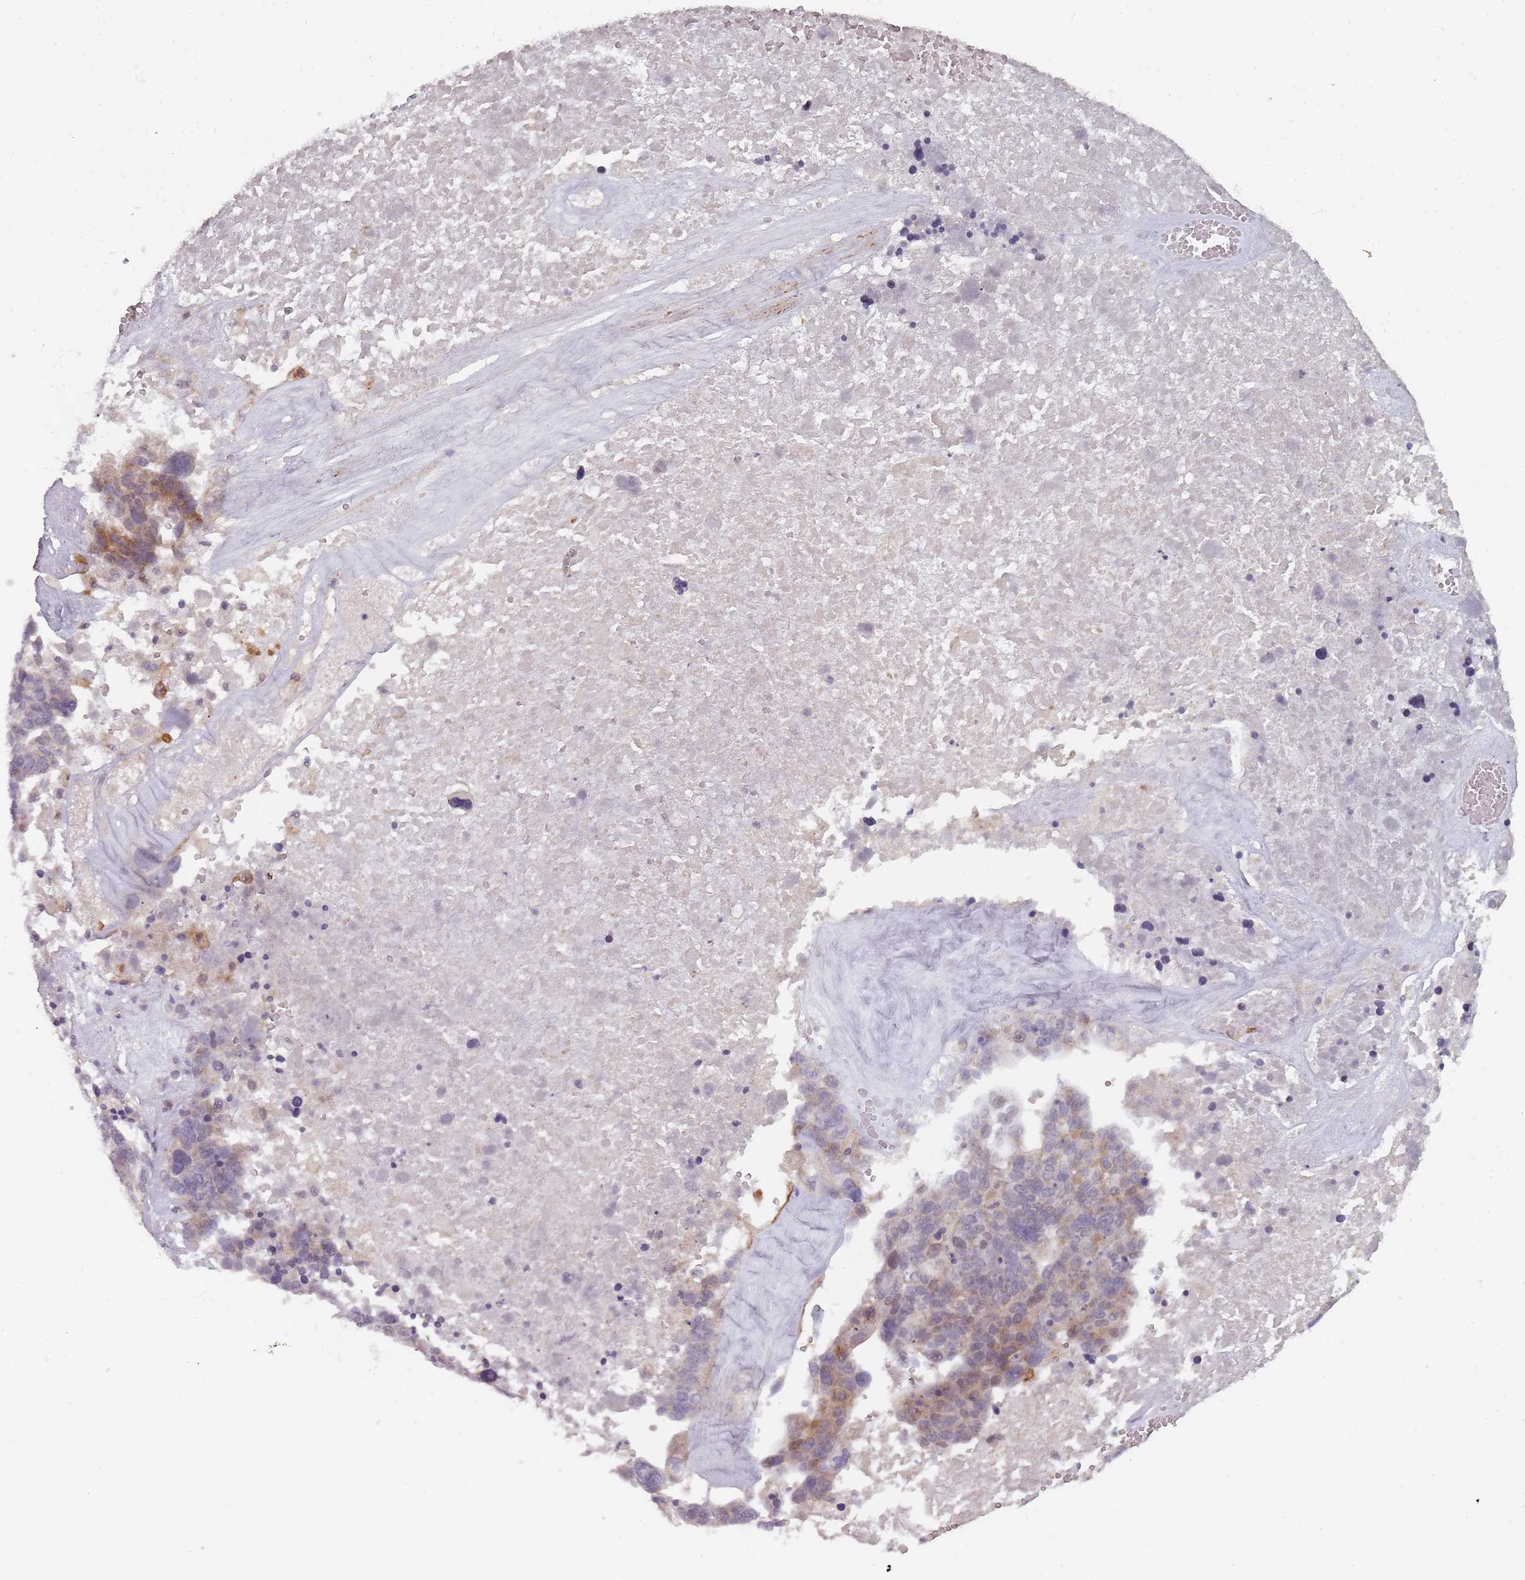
{"staining": {"intensity": "weak", "quantity": "<25%", "location": "cytoplasmic/membranous"}, "tissue": "ovarian cancer", "cell_type": "Tumor cells", "image_type": "cancer", "snomed": [{"axis": "morphology", "description": "Cystadenocarcinoma, serous, NOS"}, {"axis": "topography", "description": "Ovary"}], "caption": "Ovarian serous cystadenocarcinoma was stained to show a protein in brown. There is no significant staining in tumor cells.", "gene": "RPS6KA2", "patient": {"sex": "female", "age": 59}}